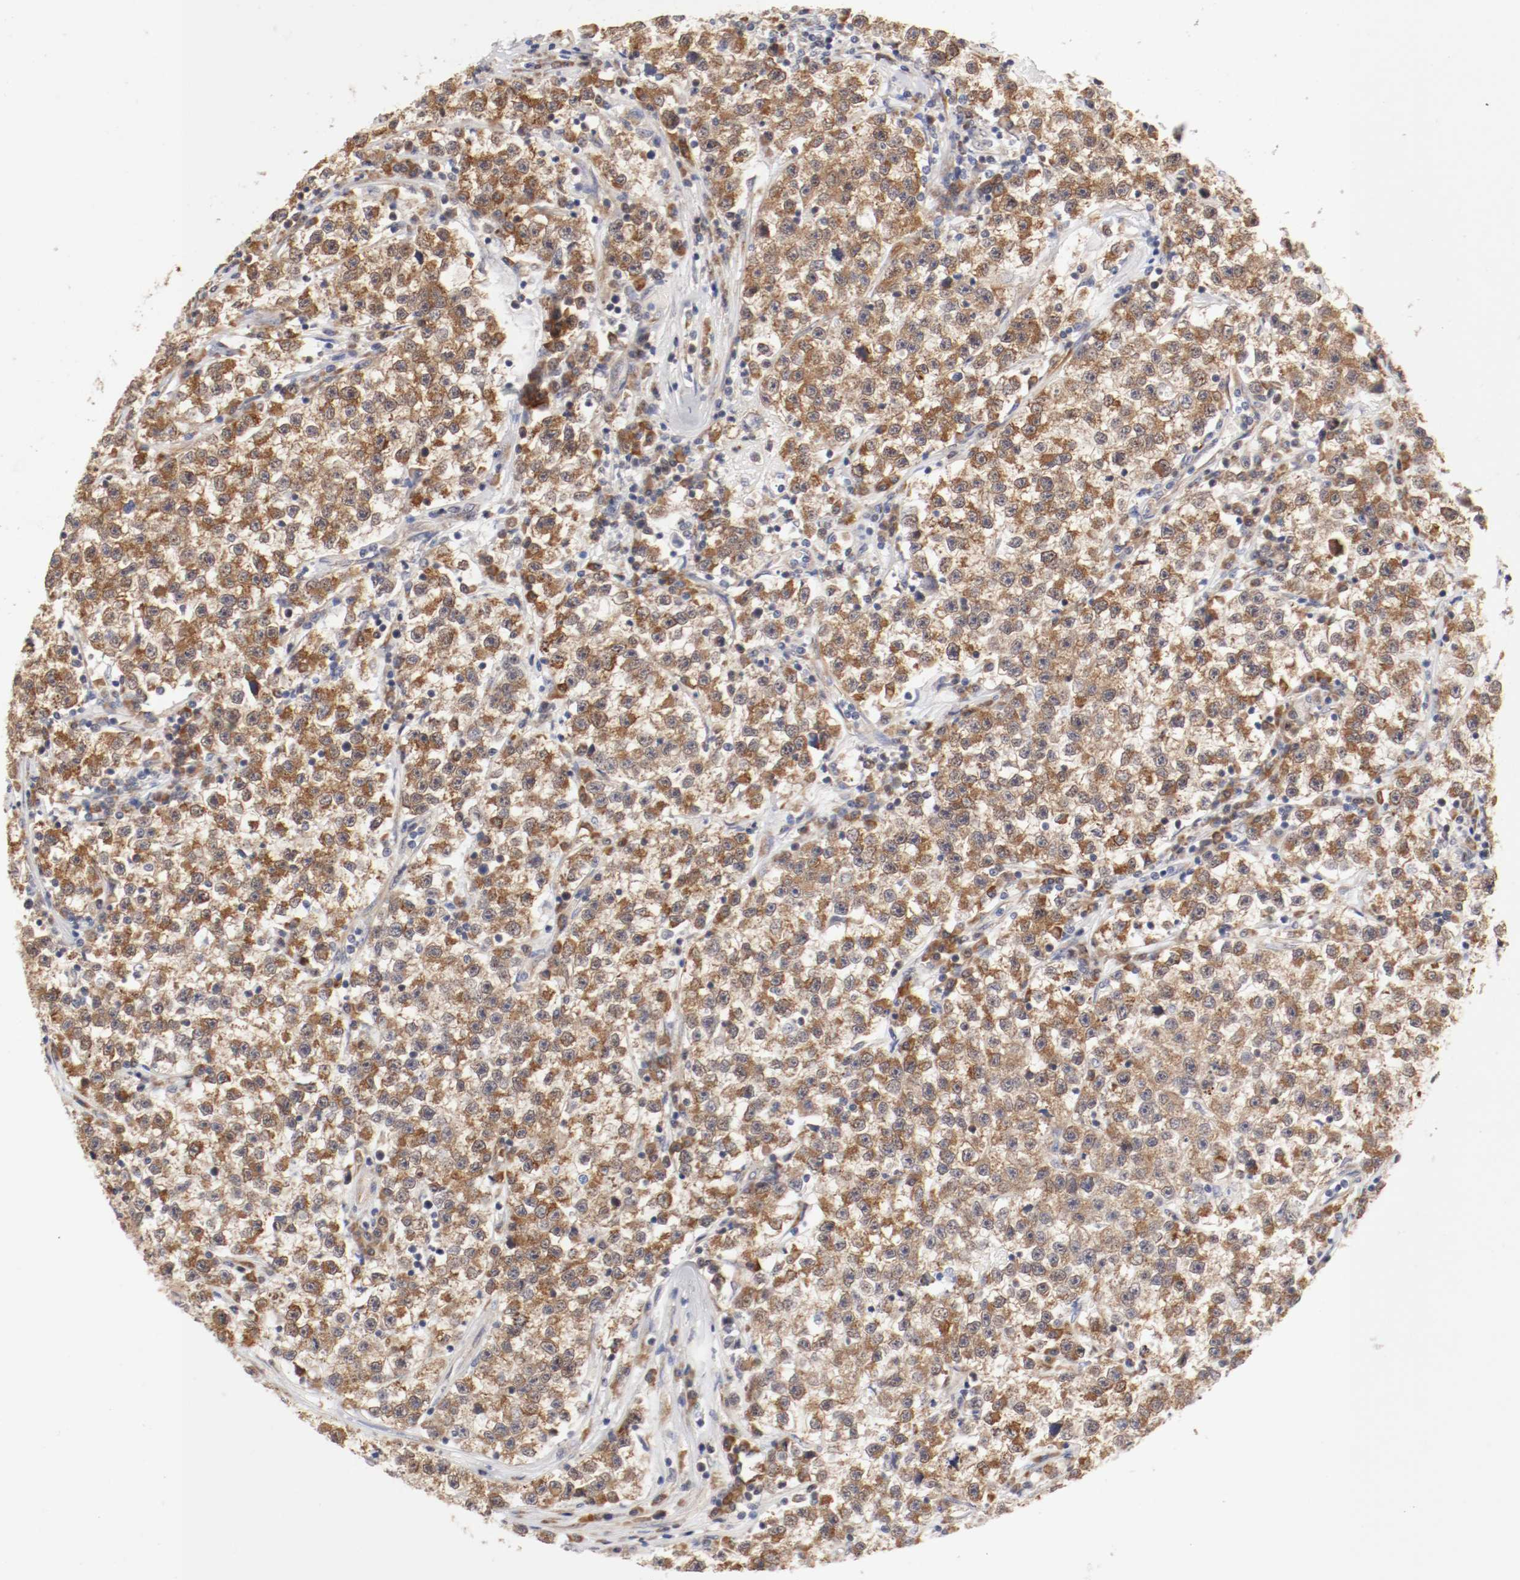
{"staining": {"intensity": "moderate", "quantity": ">75%", "location": "cytoplasmic/membranous"}, "tissue": "testis cancer", "cell_type": "Tumor cells", "image_type": "cancer", "snomed": [{"axis": "morphology", "description": "Seminoma, NOS"}, {"axis": "topography", "description": "Testis"}], "caption": "DAB (3,3'-diaminobenzidine) immunohistochemical staining of human testis cancer (seminoma) exhibits moderate cytoplasmic/membranous protein expression in about >75% of tumor cells. The staining was performed using DAB (3,3'-diaminobenzidine), with brown indicating positive protein expression. Nuclei are stained blue with hematoxylin.", "gene": "FKBP3", "patient": {"sex": "male", "age": 22}}